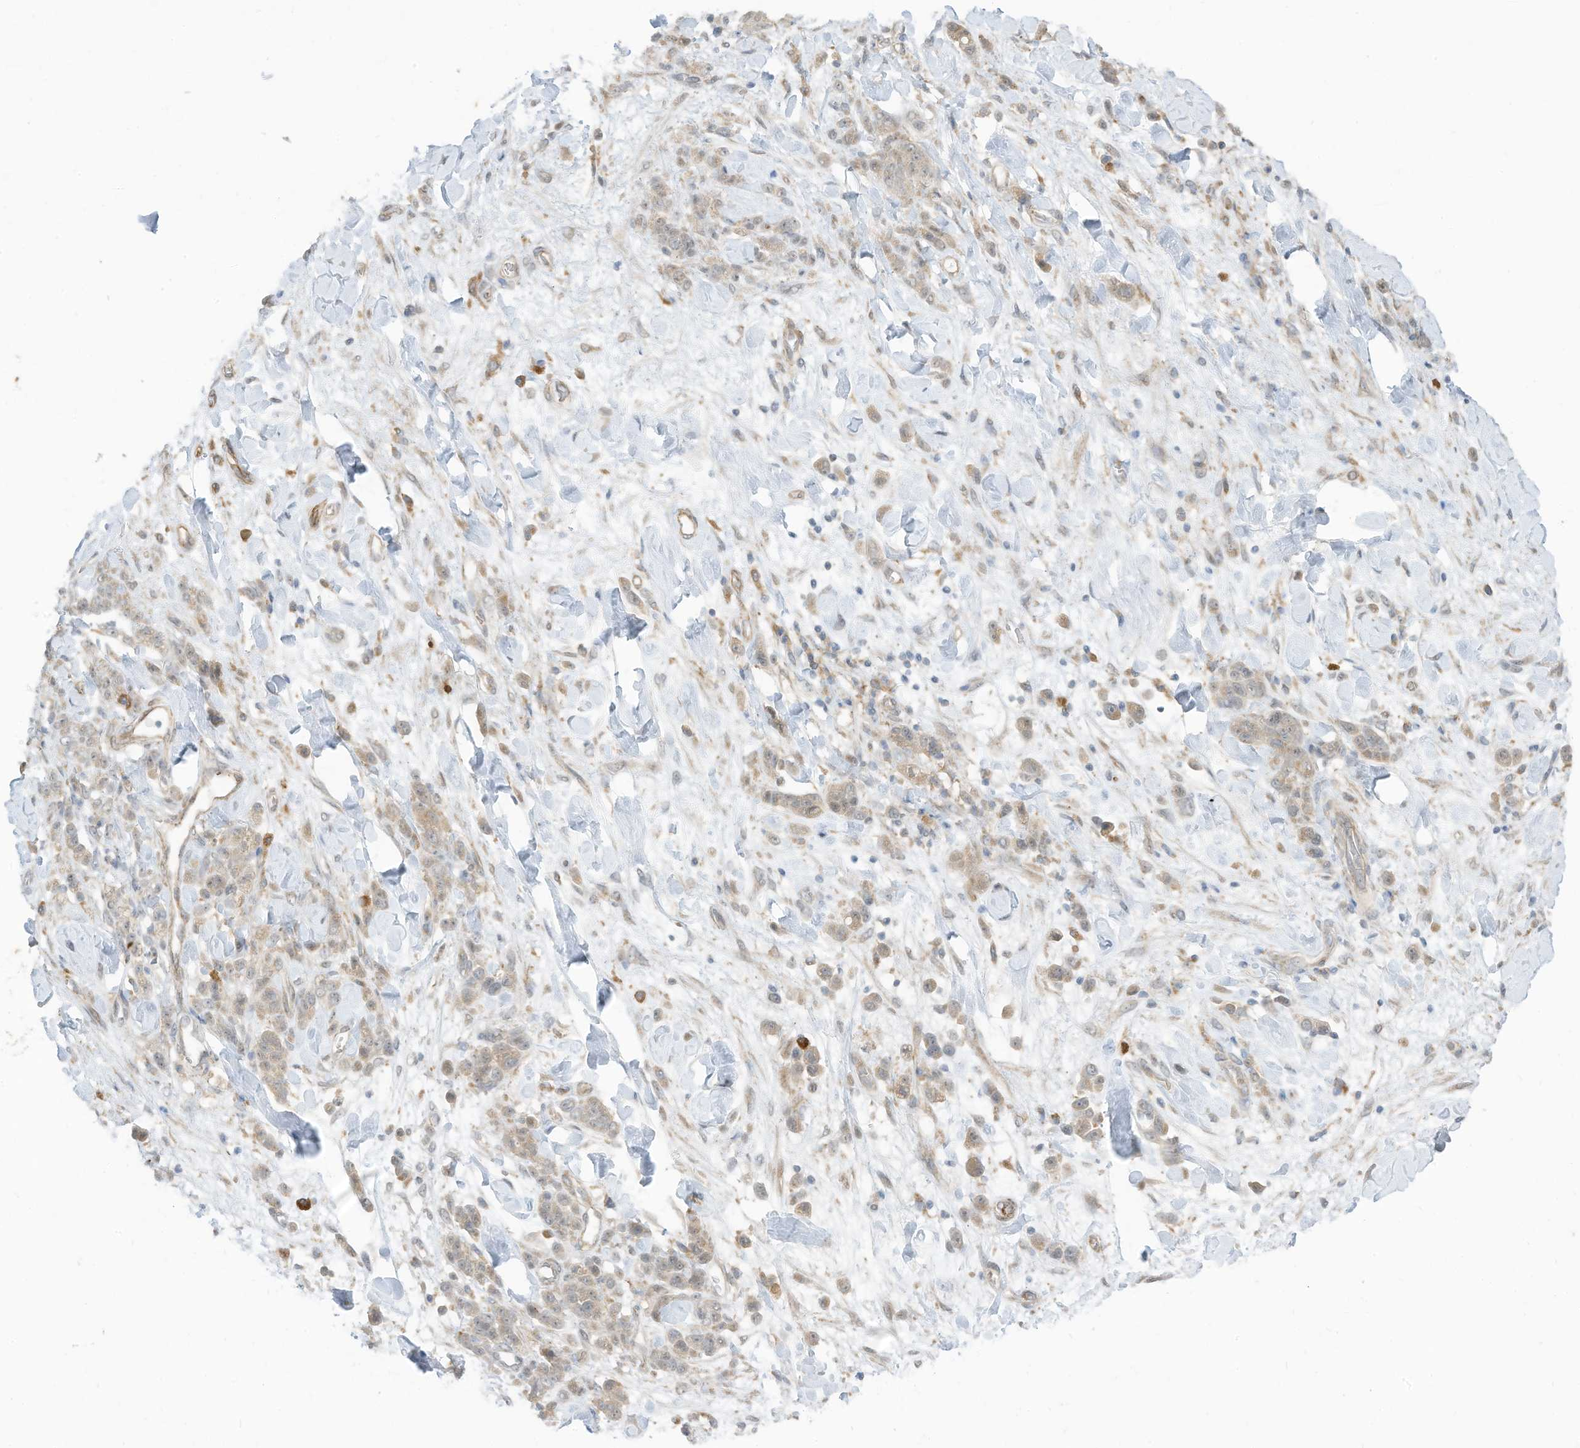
{"staining": {"intensity": "weak", "quantity": "25%-75%", "location": "cytoplasmic/membranous"}, "tissue": "stomach cancer", "cell_type": "Tumor cells", "image_type": "cancer", "snomed": [{"axis": "morphology", "description": "Normal tissue, NOS"}, {"axis": "morphology", "description": "Adenocarcinoma, NOS"}, {"axis": "topography", "description": "Stomach"}], "caption": "The image reveals staining of stomach adenocarcinoma, revealing weak cytoplasmic/membranous protein positivity (brown color) within tumor cells.", "gene": "DZIP3", "patient": {"sex": "male", "age": 82}}